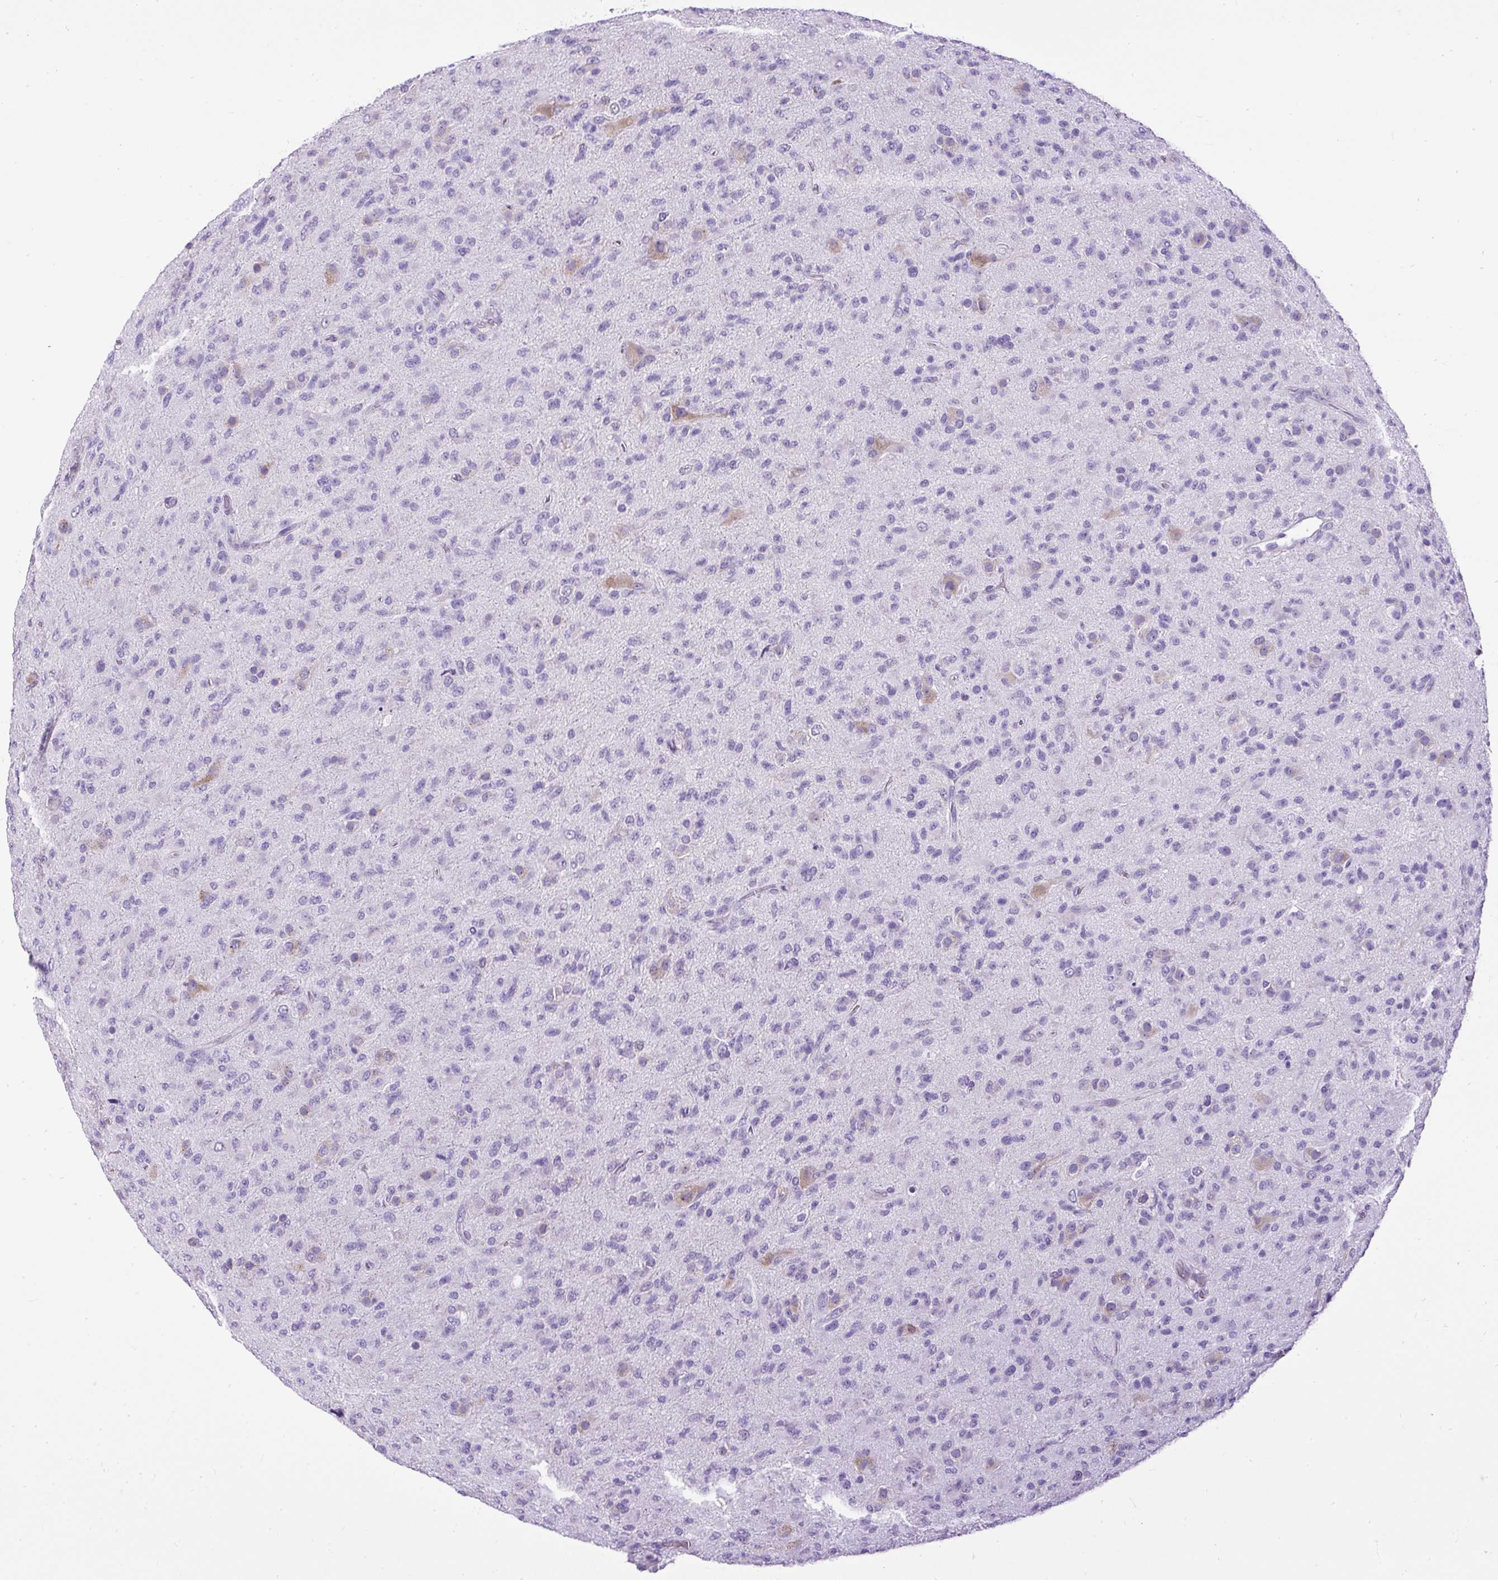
{"staining": {"intensity": "negative", "quantity": "none", "location": "none"}, "tissue": "glioma", "cell_type": "Tumor cells", "image_type": "cancer", "snomed": [{"axis": "morphology", "description": "Glioma, malignant, Low grade"}, {"axis": "topography", "description": "Brain"}], "caption": "Glioma stained for a protein using immunohistochemistry displays no expression tumor cells.", "gene": "UPP1", "patient": {"sex": "male", "age": 65}}